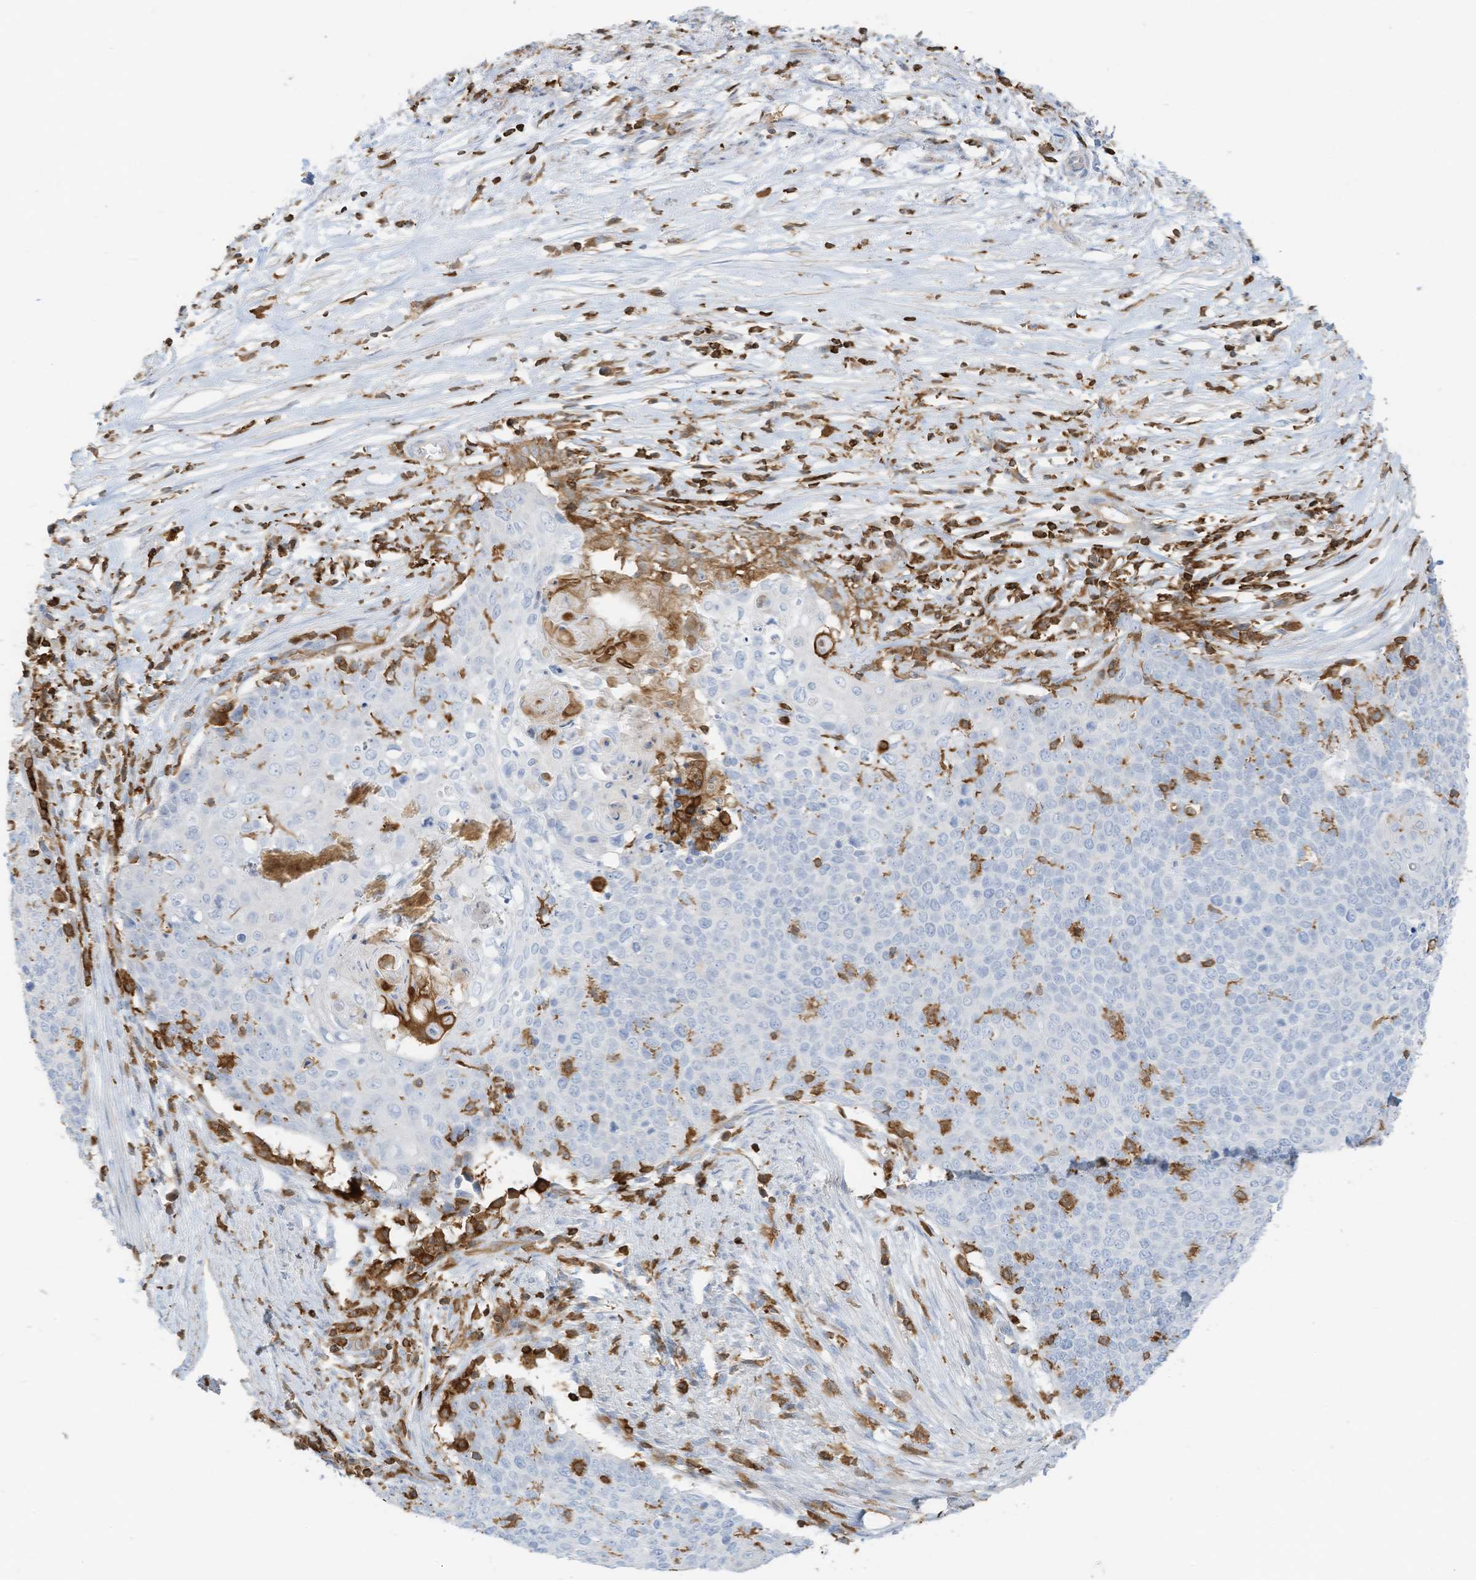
{"staining": {"intensity": "negative", "quantity": "none", "location": "none"}, "tissue": "cervical cancer", "cell_type": "Tumor cells", "image_type": "cancer", "snomed": [{"axis": "morphology", "description": "Squamous cell carcinoma, NOS"}, {"axis": "topography", "description": "Cervix"}], "caption": "Tumor cells show no significant protein expression in cervical cancer (squamous cell carcinoma).", "gene": "ARHGAP25", "patient": {"sex": "female", "age": 39}}